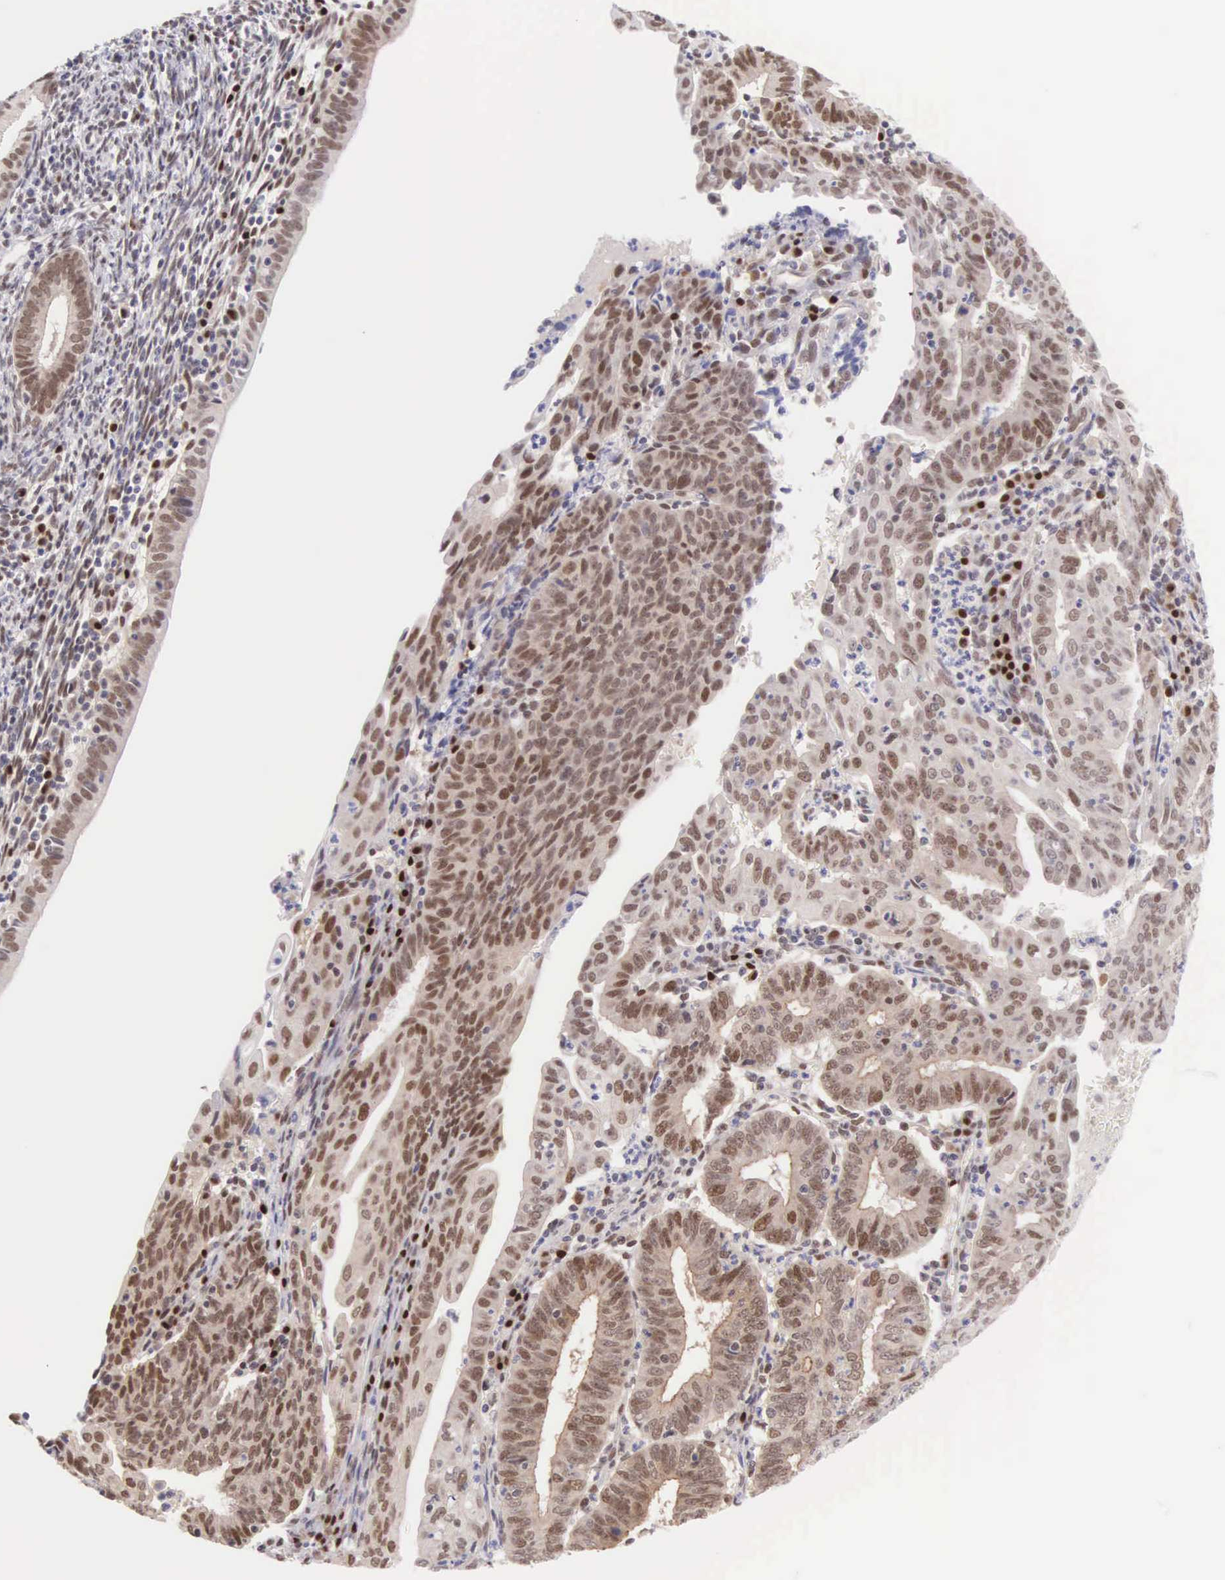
{"staining": {"intensity": "moderate", "quantity": ">75%", "location": "nuclear"}, "tissue": "endometrial cancer", "cell_type": "Tumor cells", "image_type": "cancer", "snomed": [{"axis": "morphology", "description": "Adenocarcinoma, NOS"}, {"axis": "topography", "description": "Endometrium"}], "caption": "DAB immunohistochemical staining of human endometrial cancer (adenocarcinoma) exhibits moderate nuclear protein positivity in about >75% of tumor cells.", "gene": "CCDC117", "patient": {"sex": "female", "age": 60}}